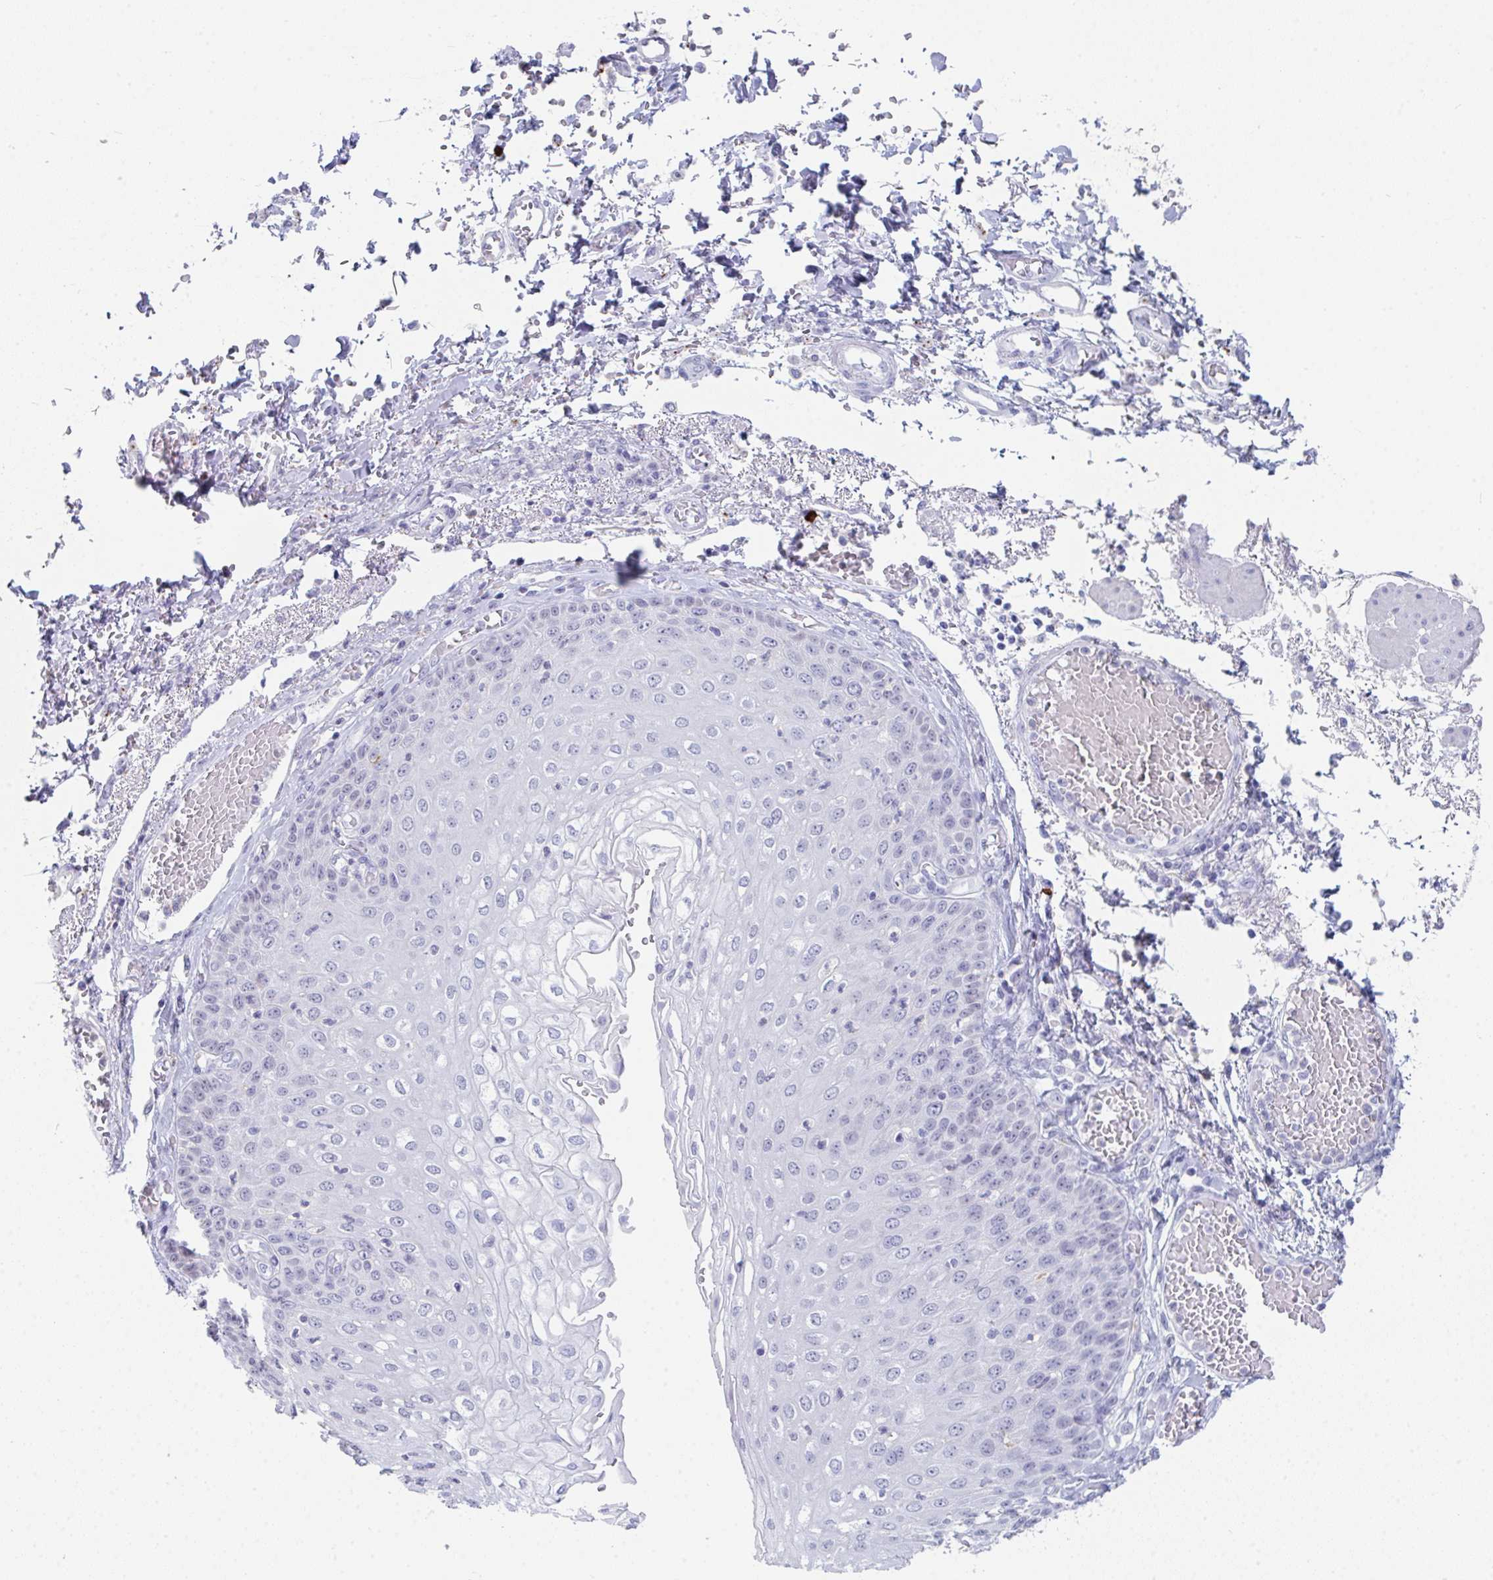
{"staining": {"intensity": "negative", "quantity": "none", "location": "none"}, "tissue": "esophagus", "cell_type": "Squamous epithelial cells", "image_type": "normal", "snomed": [{"axis": "morphology", "description": "Normal tissue, NOS"}, {"axis": "morphology", "description": "Adenocarcinoma, NOS"}, {"axis": "topography", "description": "Esophagus"}], "caption": "Immunohistochemistry photomicrograph of unremarkable esophagus: human esophagus stained with DAB (3,3'-diaminobenzidine) exhibits no significant protein positivity in squamous epithelial cells.", "gene": "RUBCN", "patient": {"sex": "male", "age": 81}}